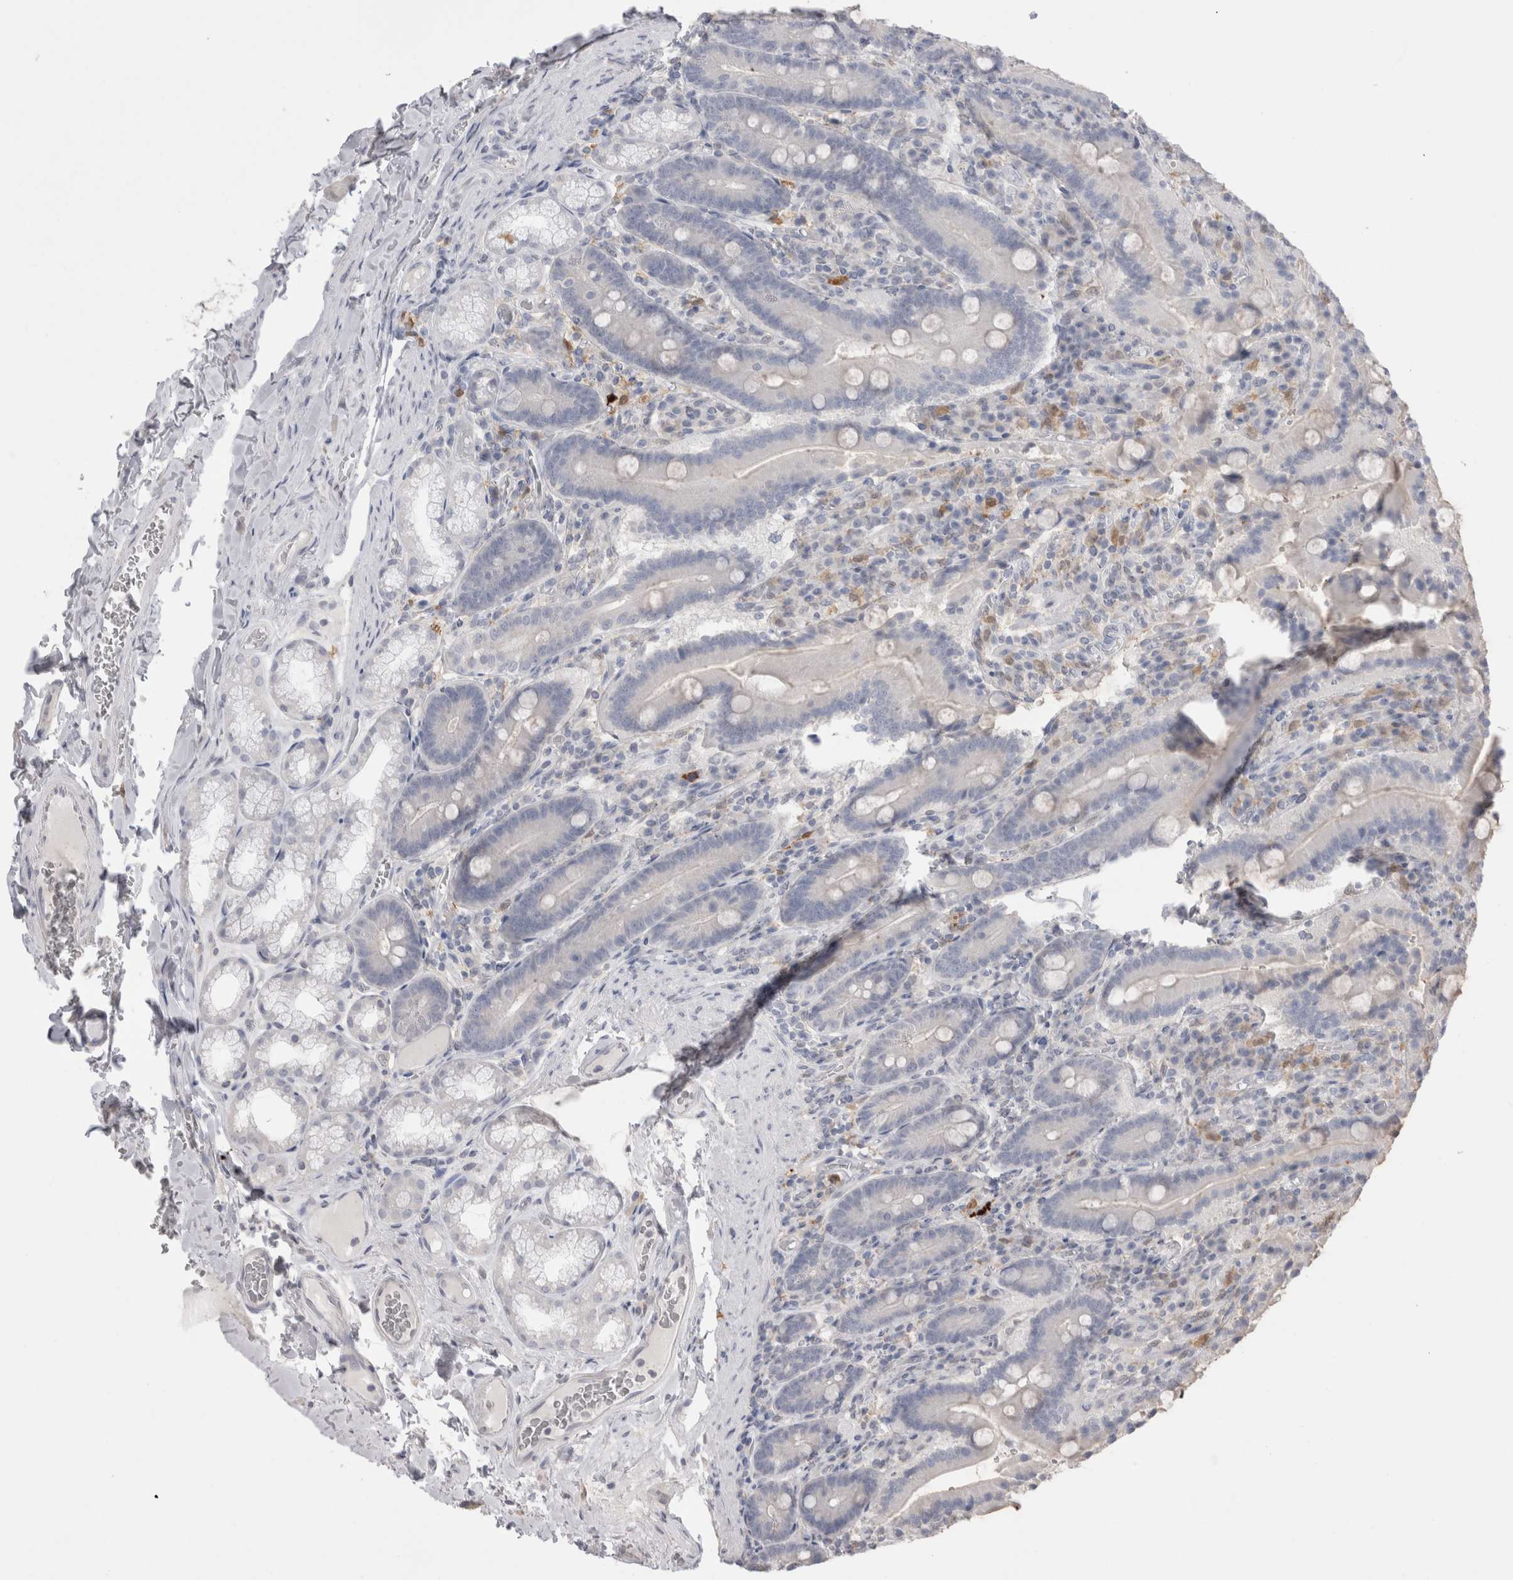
{"staining": {"intensity": "strong", "quantity": "<25%", "location": "nuclear"}, "tissue": "duodenum", "cell_type": "Glandular cells", "image_type": "normal", "snomed": [{"axis": "morphology", "description": "Normal tissue, NOS"}, {"axis": "topography", "description": "Duodenum"}], "caption": "Immunohistochemistry (IHC) of normal human duodenum displays medium levels of strong nuclear expression in about <25% of glandular cells.", "gene": "SUCNR1", "patient": {"sex": "female", "age": 62}}